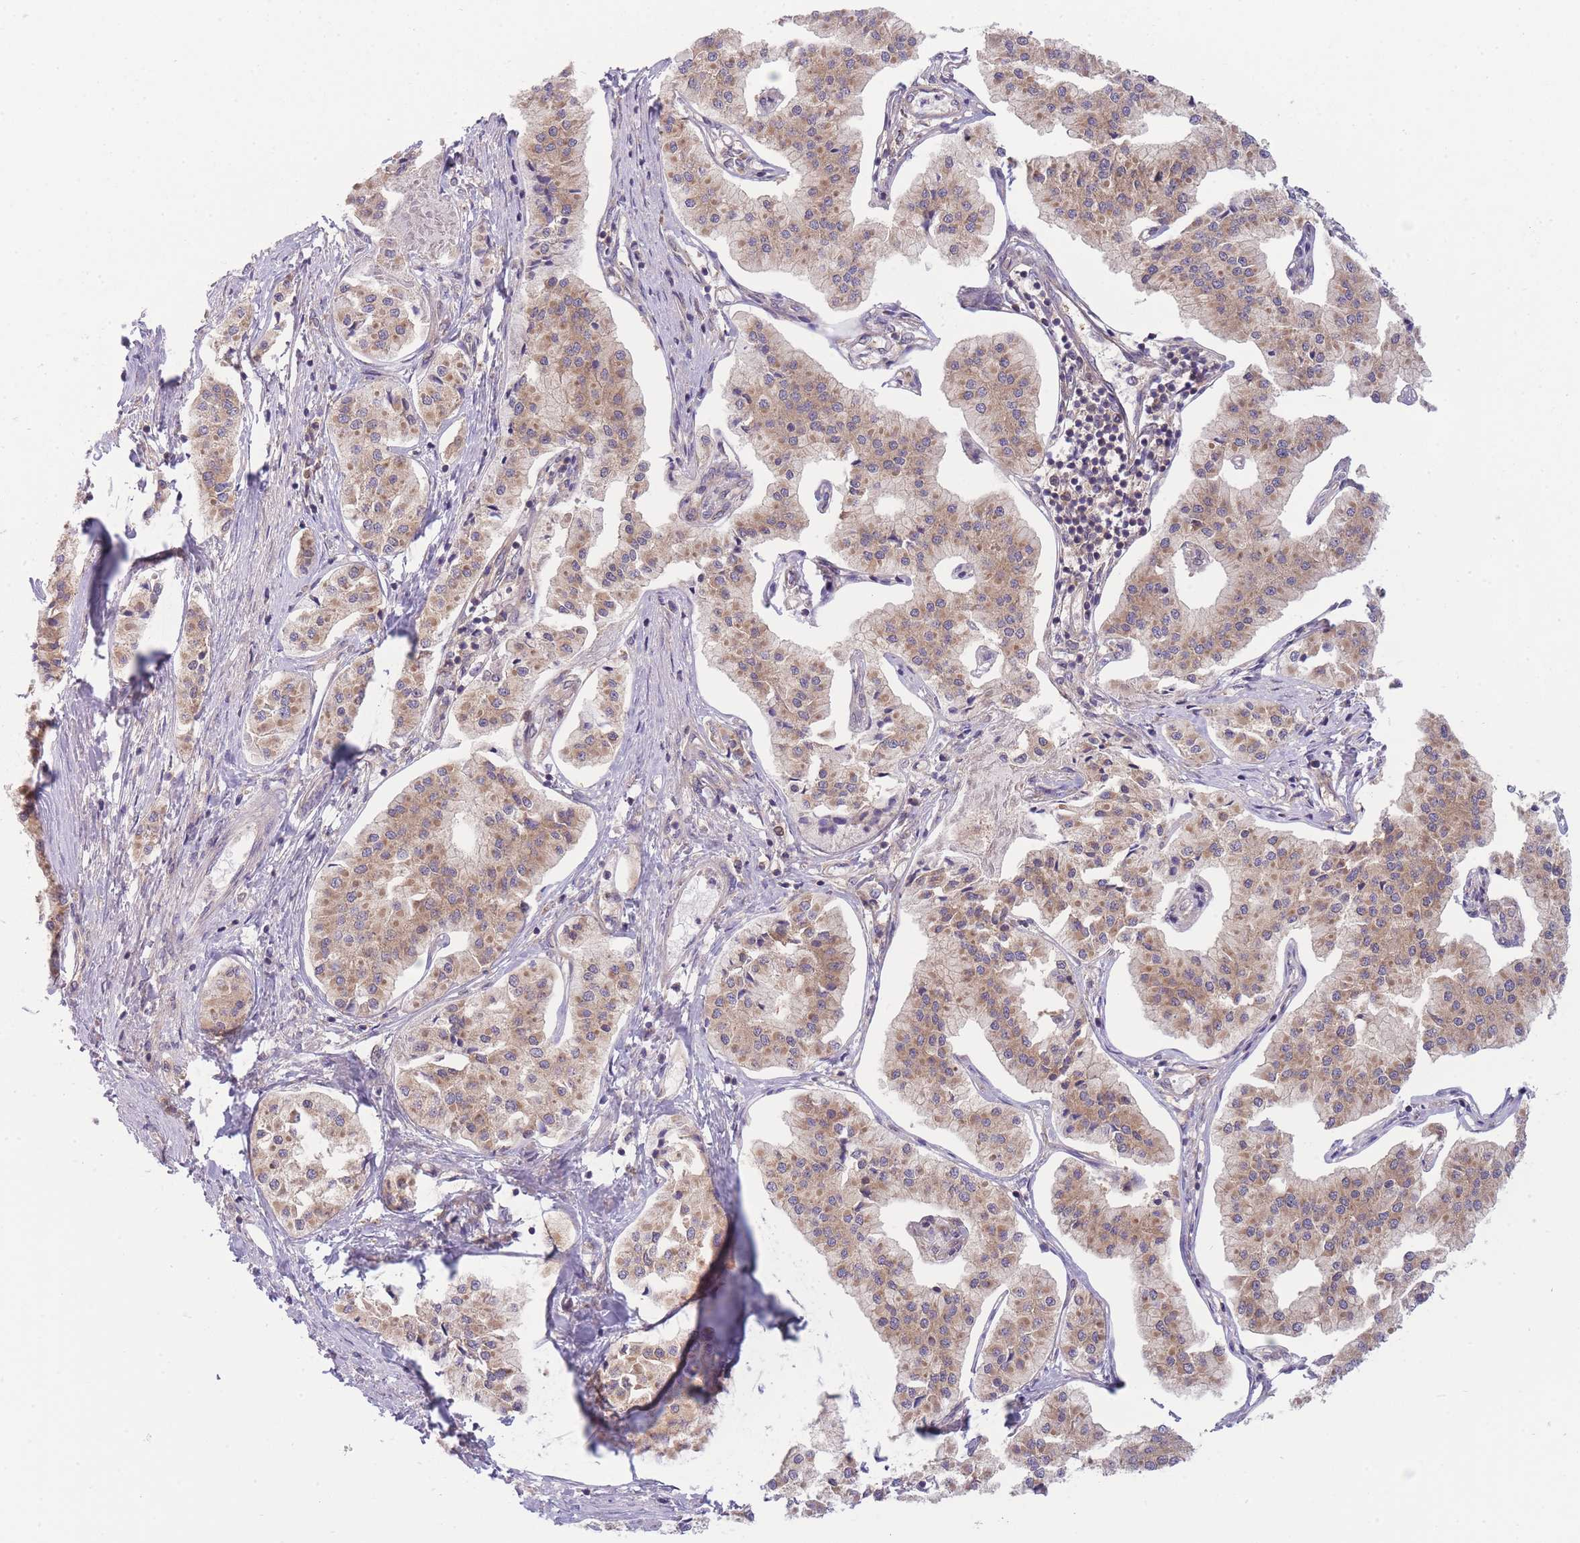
{"staining": {"intensity": "weak", "quantity": ">75%", "location": "cytoplasmic/membranous"}, "tissue": "pancreatic cancer", "cell_type": "Tumor cells", "image_type": "cancer", "snomed": [{"axis": "morphology", "description": "Adenocarcinoma, NOS"}, {"axis": "topography", "description": "Pancreas"}], "caption": "This micrograph exhibits pancreatic cancer stained with immunohistochemistry to label a protein in brown. The cytoplasmic/membranous of tumor cells show weak positivity for the protein. Nuclei are counter-stained blue.", "gene": "PFDN6", "patient": {"sex": "female", "age": 50}}